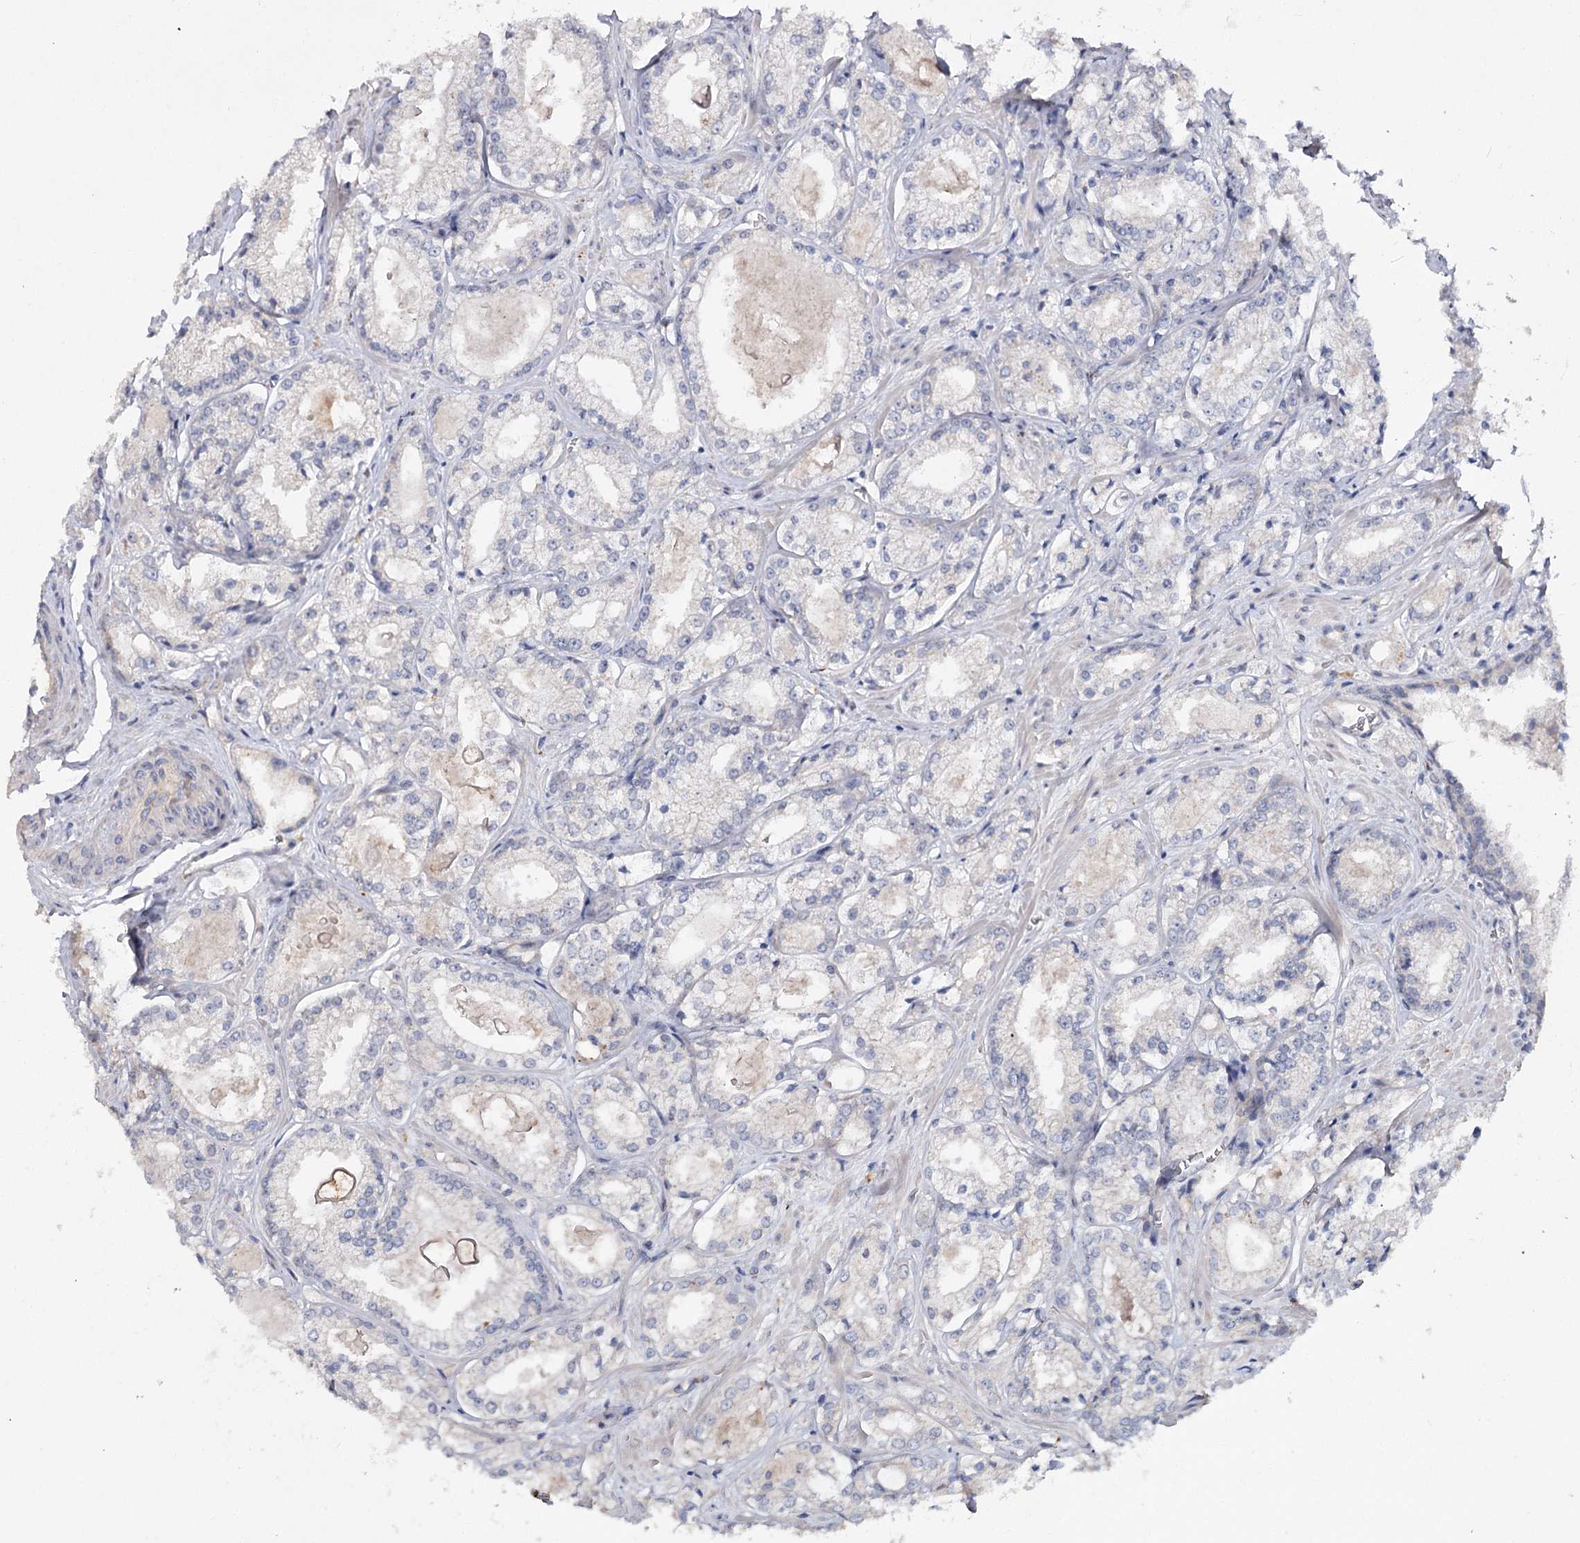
{"staining": {"intensity": "negative", "quantity": "none", "location": "none"}, "tissue": "prostate cancer", "cell_type": "Tumor cells", "image_type": "cancer", "snomed": [{"axis": "morphology", "description": "Adenocarcinoma, Low grade"}, {"axis": "topography", "description": "Prostate"}], "caption": "Tumor cells show no significant staining in prostate cancer.", "gene": "ANGPTL5", "patient": {"sex": "male", "age": 47}}